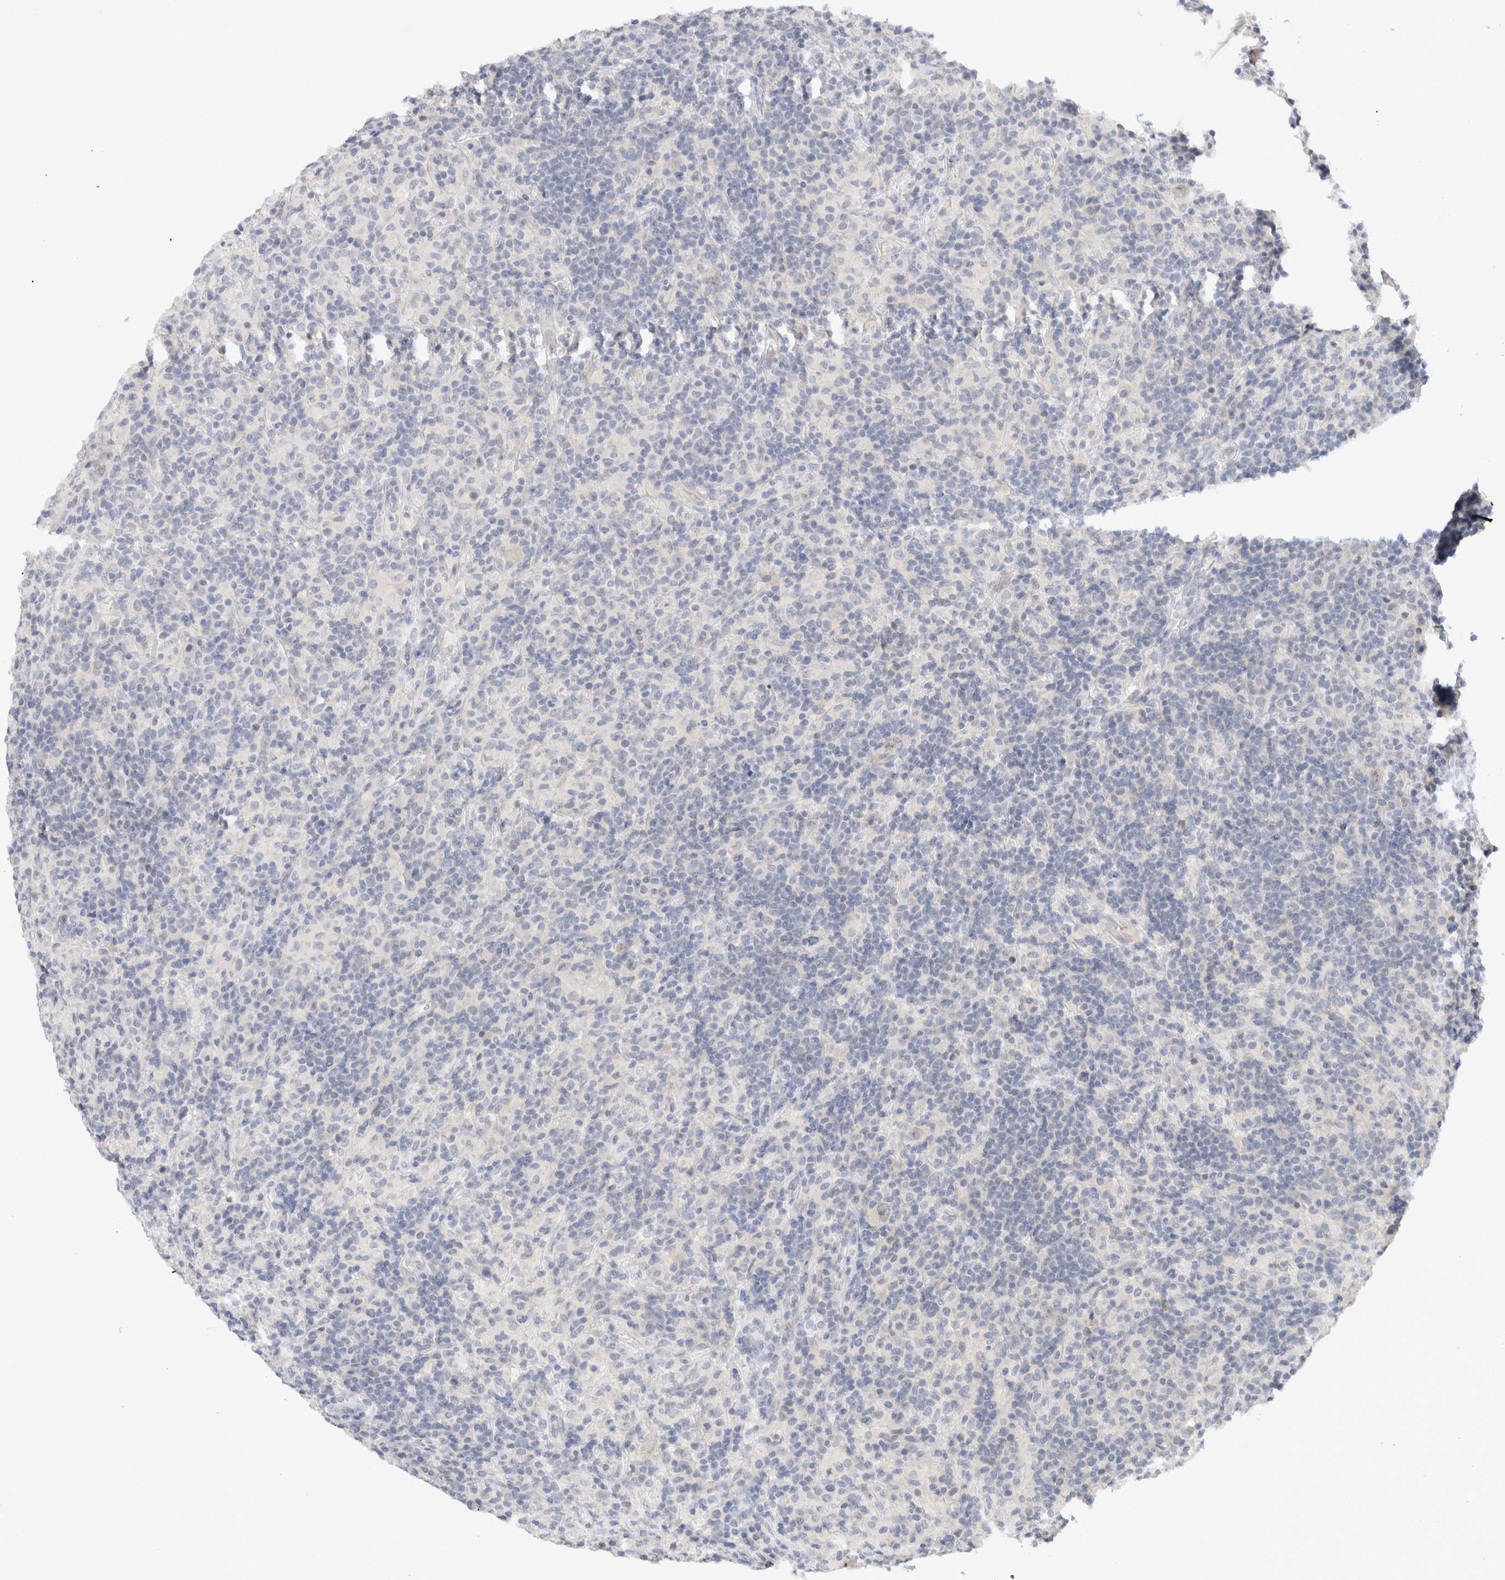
{"staining": {"intensity": "negative", "quantity": "none", "location": "none"}, "tissue": "lymphoma", "cell_type": "Tumor cells", "image_type": "cancer", "snomed": [{"axis": "morphology", "description": "Hodgkin's disease, NOS"}, {"axis": "topography", "description": "Lymph node"}], "caption": "DAB (3,3'-diaminobenzidine) immunohistochemical staining of lymphoma demonstrates no significant expression in tumor cells. The staining was performed using DAB (3,3'-diaminobenzidine) to visualize the protein expression in brown, while the nuclei were stained in blue with hematoxylin (Magnification: 20x).", "gene": "SPRTN", "patient": {"sex": "male", "age": 70}}